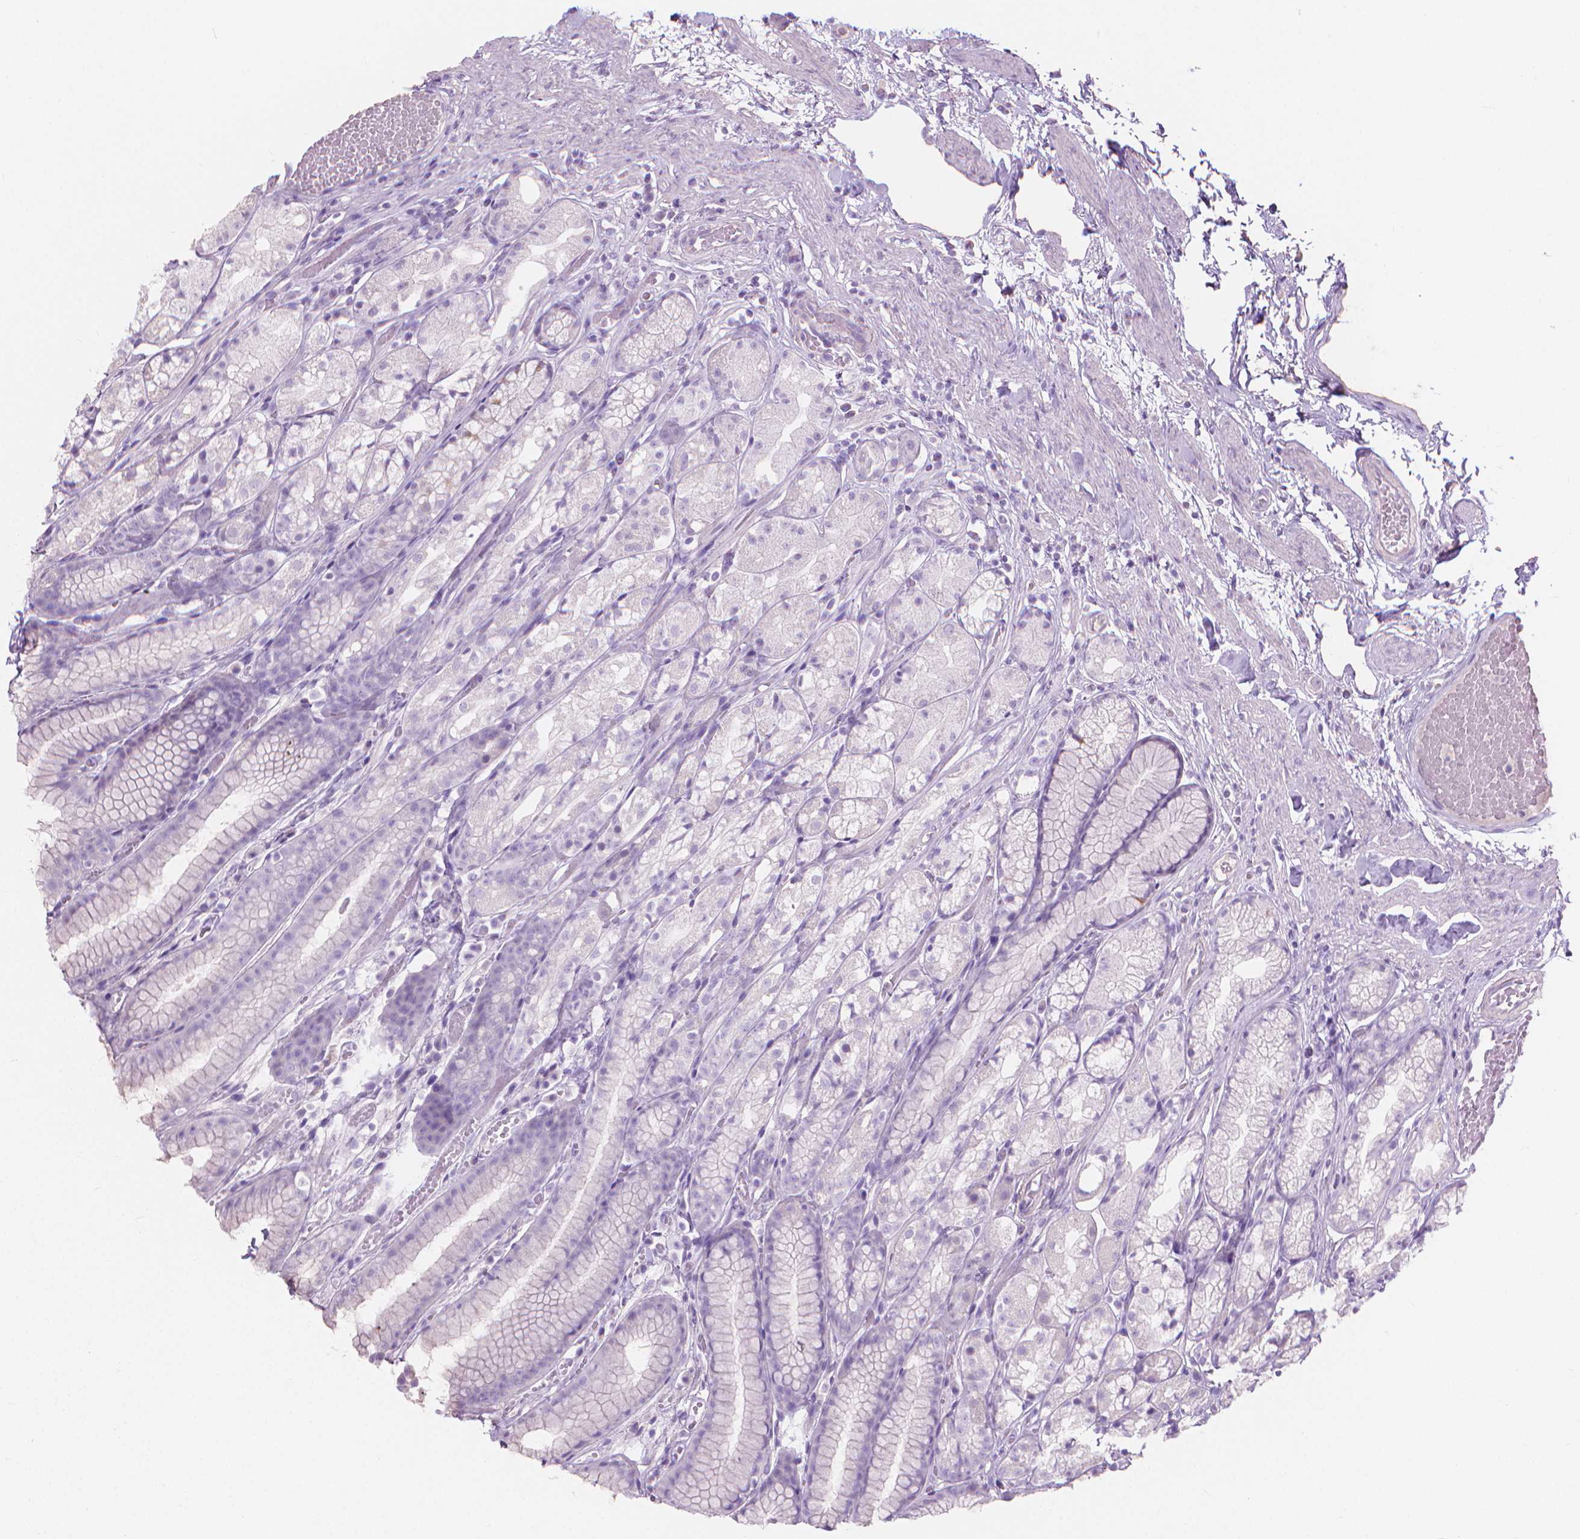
{"staining": {"intensity": "negative", "quantity": "none", "location": "none"}, "tissue": "stomach", "cell_type": "Glandular cells", "image_type": "normal", "snomed": [{"axis": "morphology", "description": "Normal tissue, NOS"}, {"axis": "topography", "description": "Stomach"}], "caption": "Immunohistochemistry (IHC) image of benign stomach stained for a protein (brown), which shows no positivity in glandular cells.", "gene": "CABCOCO1", "patient": {"sex": "male", "age": 70}}